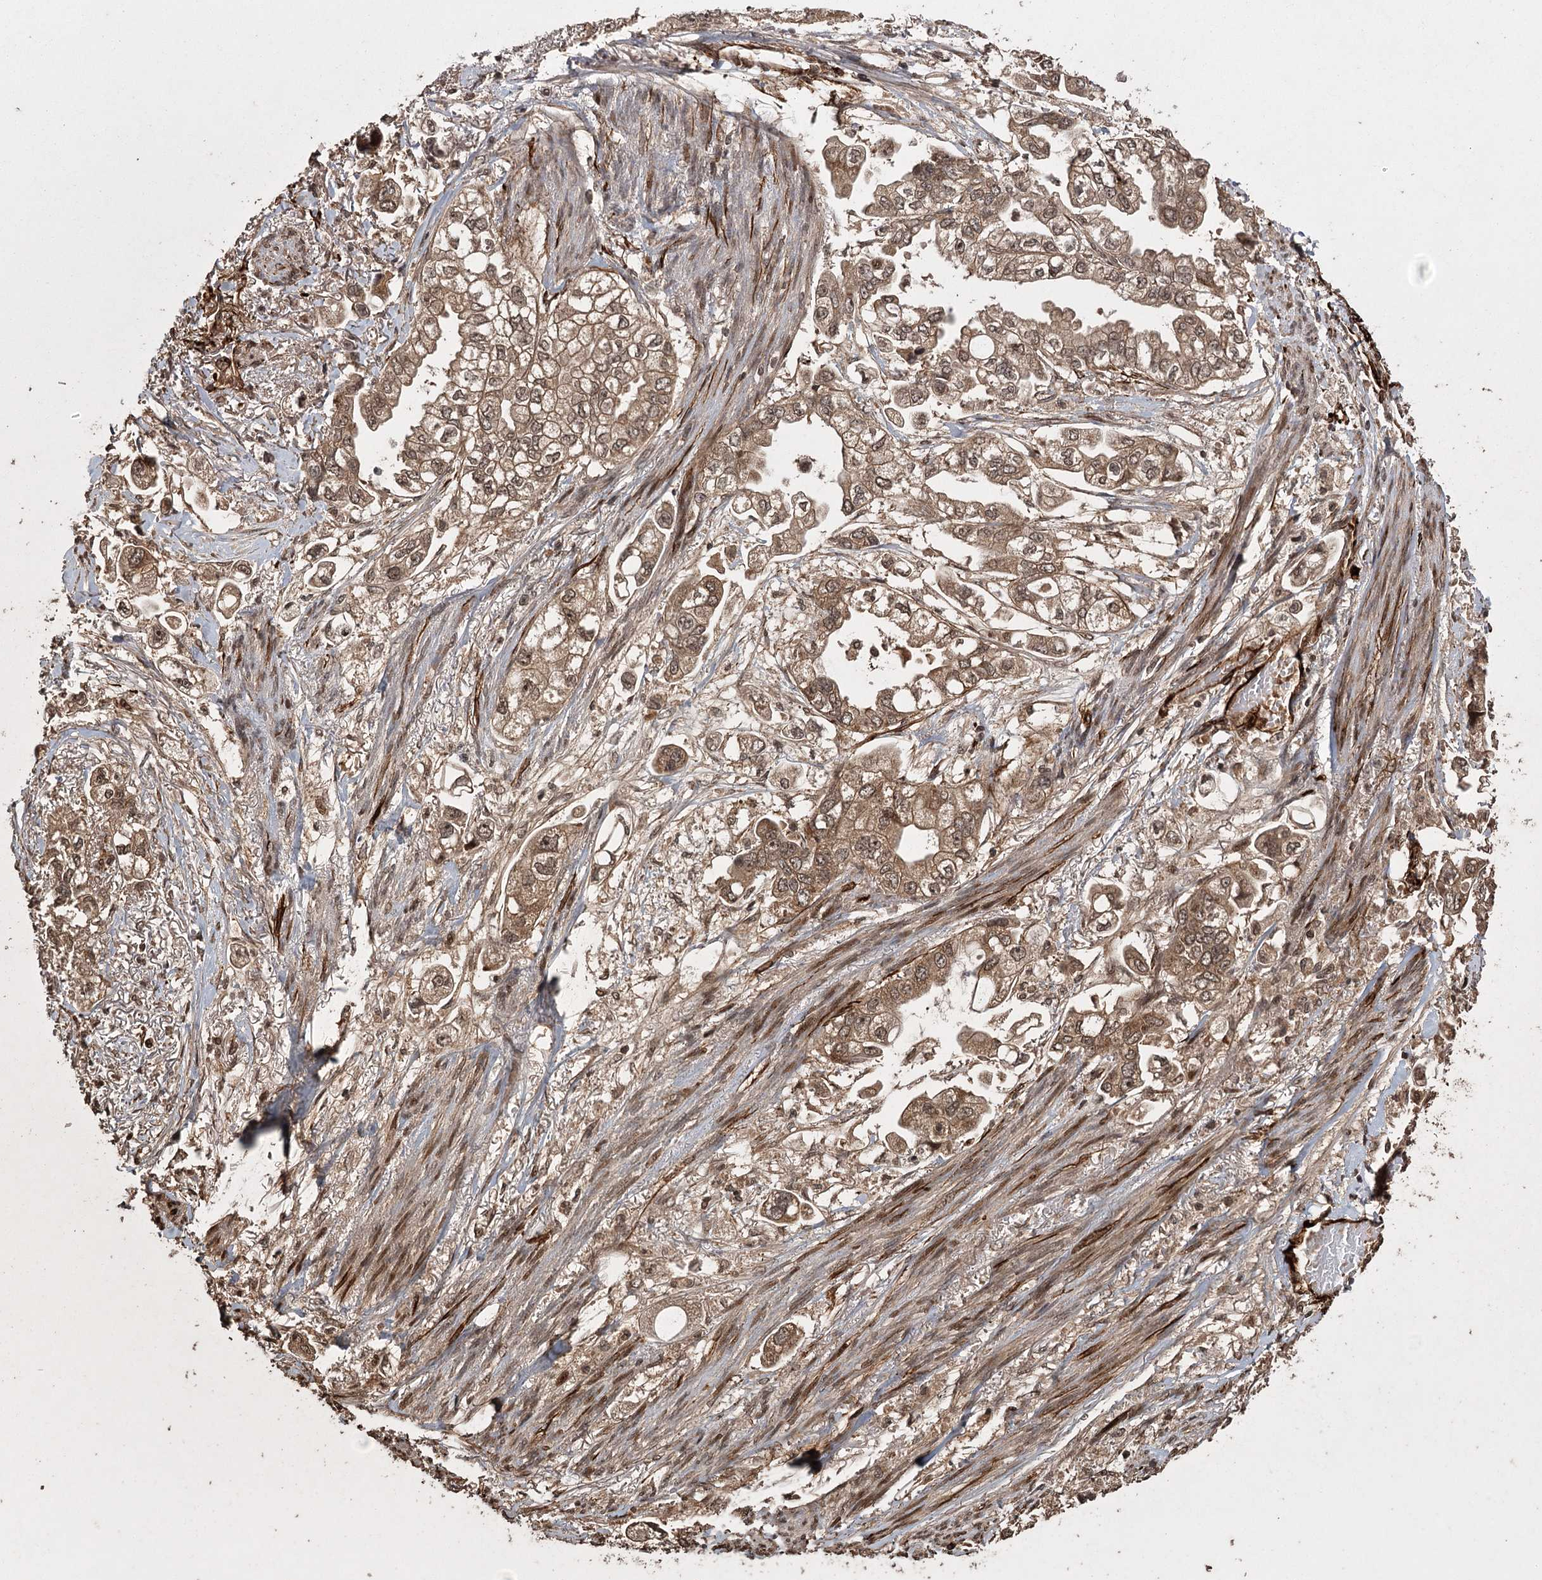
{"staining": {"intensity": "moderate", "quantity": ">75%", "location": "cytoplasmic/membranous,nuclear"}, "tissue": "stomach cancer", "cell_type": "Tumor cells", "image_type": "cancer", "snomed": [{"axis": "morphology", "description": "Adenocarcinoma, NOS"}, {"axis": "topography", "description": "Stomach"}], "caption": "An immunohistochemistry image of neoplastic tissue is shown. Protein staining in brown shows moderate cytoplasmic/membranous and nuclear positivity in stomach cancer (adenocarcinoma) within tumor cells.", "gene": "RPAP3", "patient": {"sex": "male", "age": 62}}